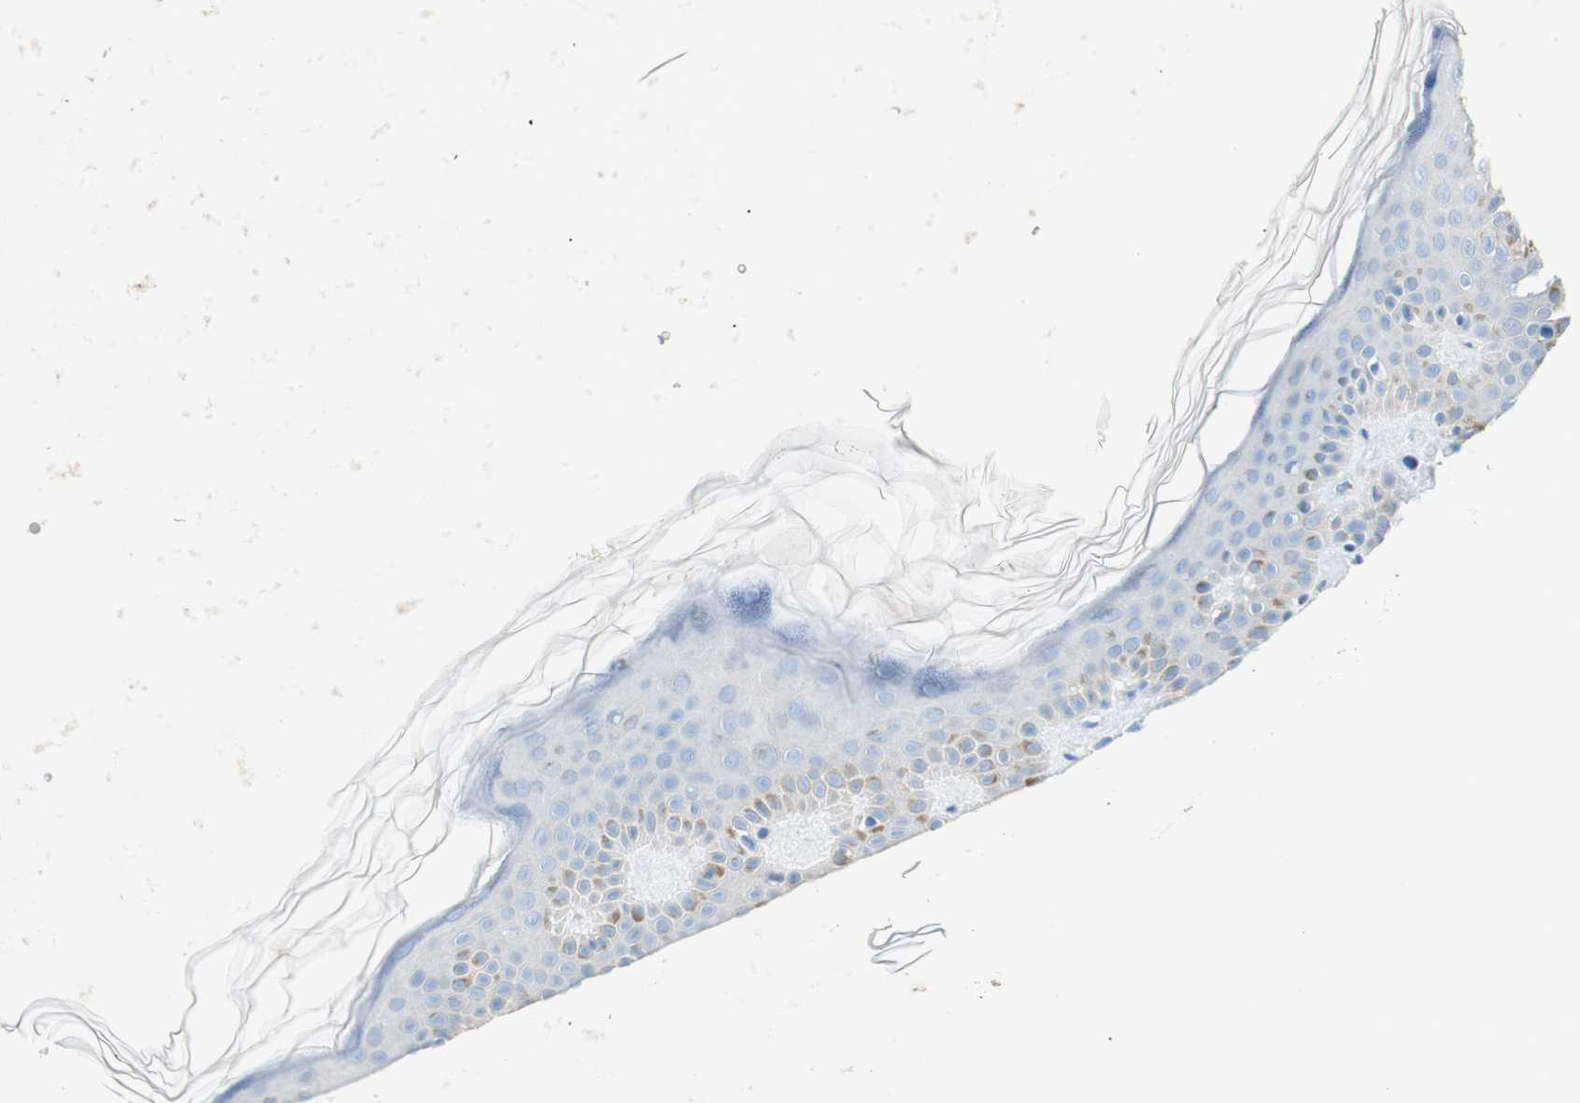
{"staining": {"intensity": "negative", "quantity": "none", "location": "none"}, "tissue": "skin", "cell_type": "Fibroblasts", "image_type": "normal", "snomed": [{"axis": "morphology", "description": "Normal tissue, NOS"}, {"axis": "topography", "description": "Skin"}], "caption": "The immunohistochemistry image has no significant expression in fibroblasts of skin.", "gene": "TNFRSF13C", "patient": {"sex": "male", "age": 67}}